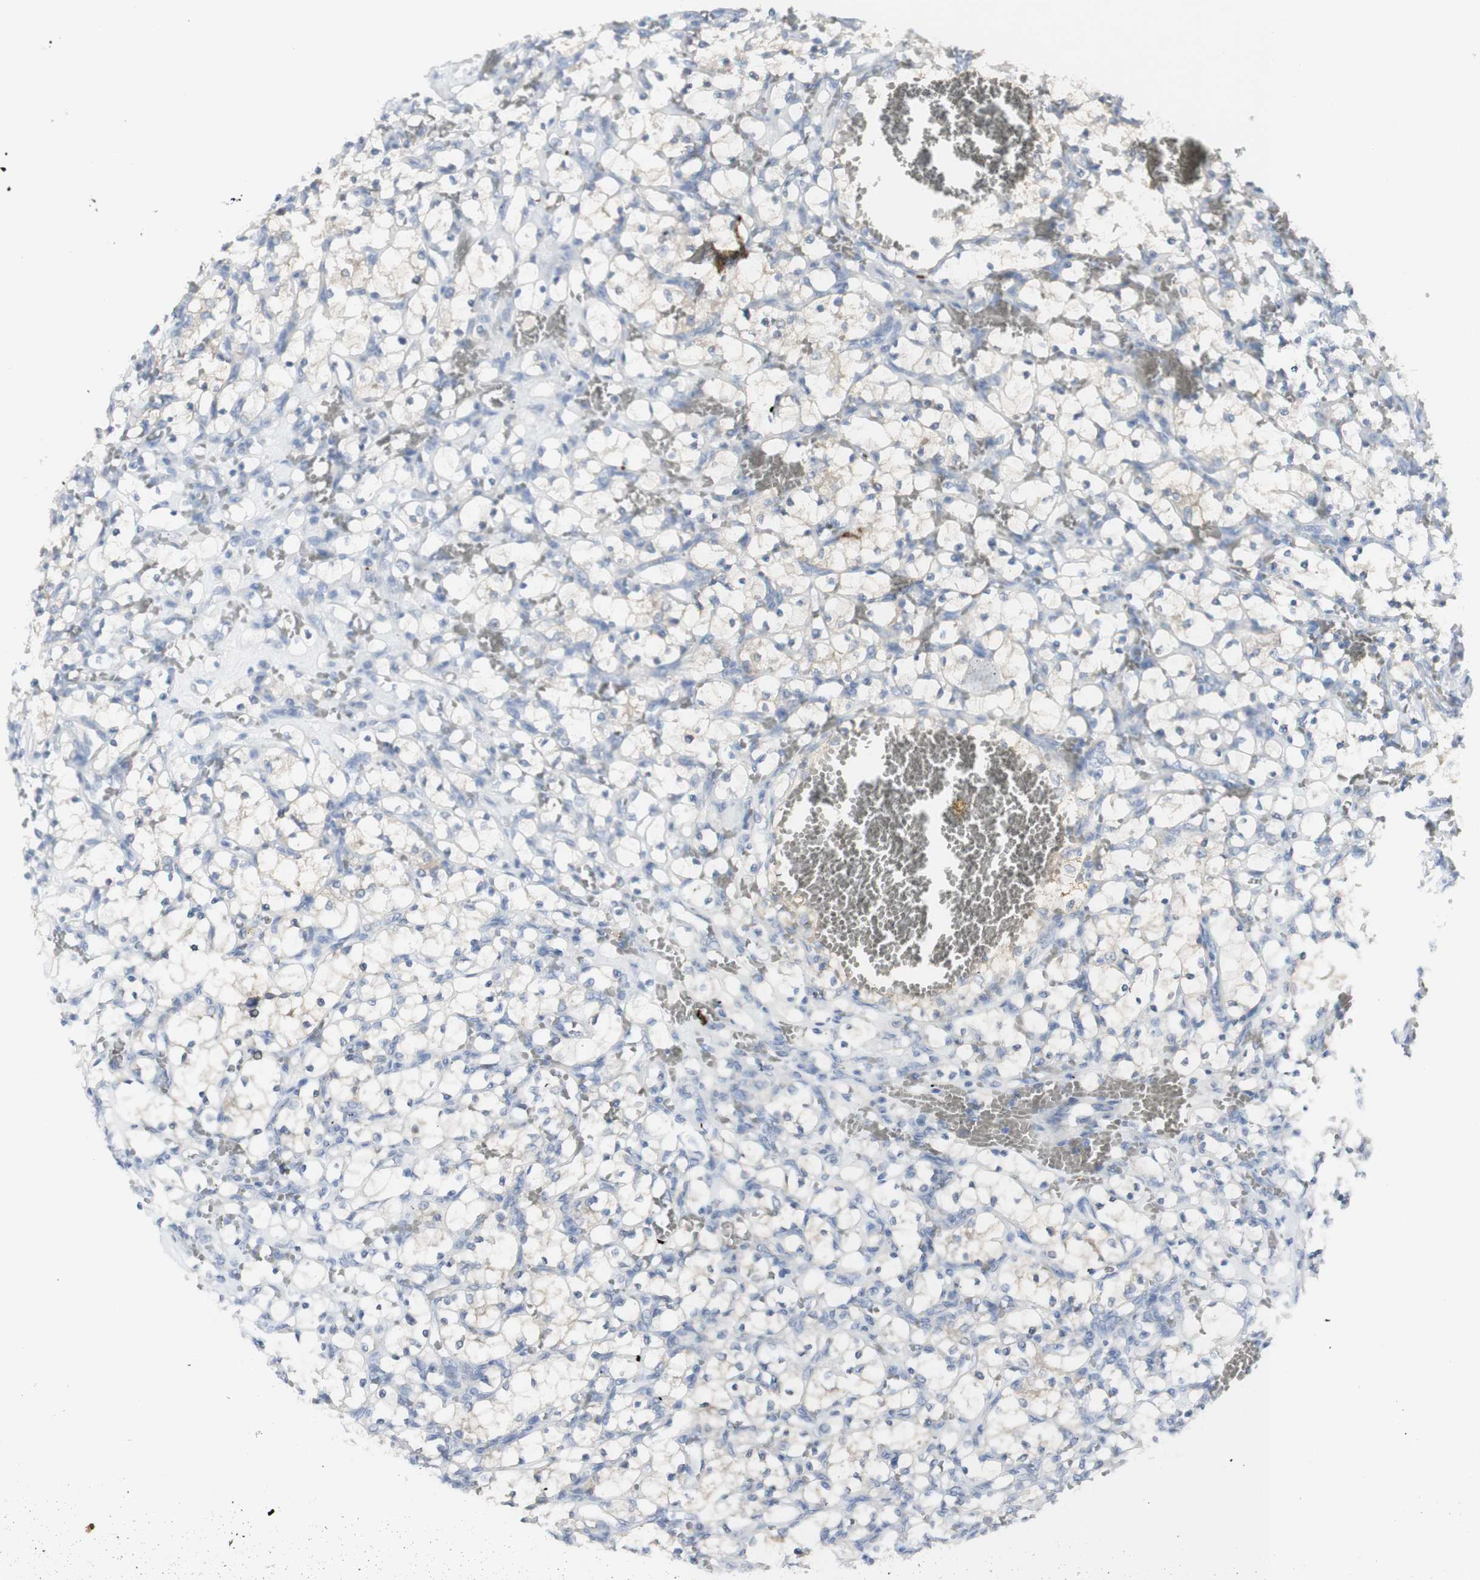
{"staining": {"intensity": "negative", "quantity": "none", "location": "none"}, "tissue": "renal cancer", "cell_type": "Tumor cells", "image_type": "cancer", "snomed": [{"axis": "morphology", "description": "Adenocarcinoma, NOS"}, {"axis": "topography", "description": "Kidney"}], "caption": "Micrograph shows no protein positivity in tumor cells of adenocarcinoma (renal) tissue.", "gene": "CD207", "patient": {"sex": "female", "age": 69}}